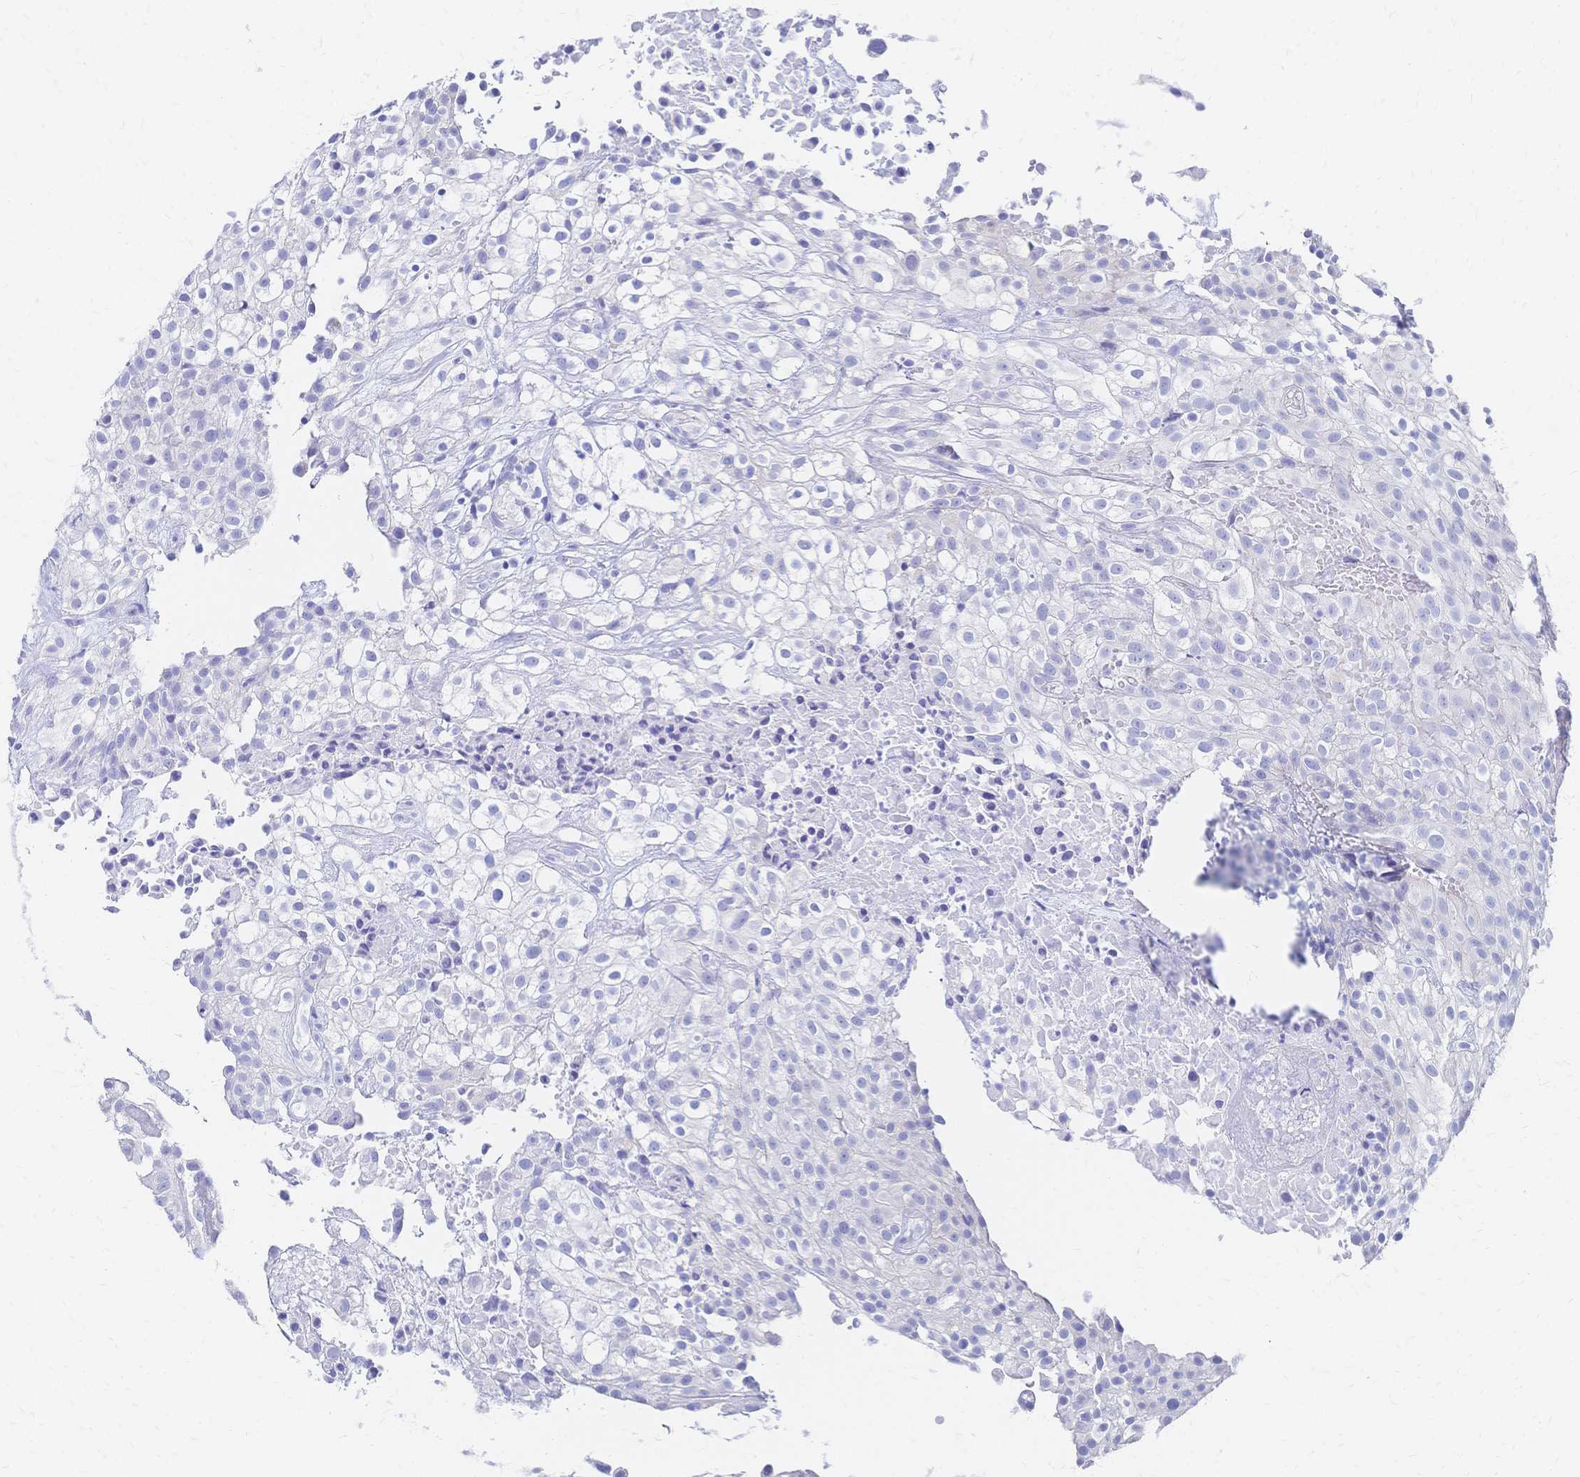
{"staining": {"intensity": "negative", "quantity": "none", "location": "none"}, "tissue": "urothelial cancer", "cell_type": "Tumor cells", "image_type": "cancer", "snomed": [{"axis": "morphology", "description": "Urothelial carcinoma, High grade"}, {"axis": "topography", "description": "Urinary bladder"}], "caption": "Immunohistochemical staining of urothelial cancer exhibits no significant expression in tumor cells.", "gene": "SLC5A1", "patient": {"sex": "male", "age": 56}}